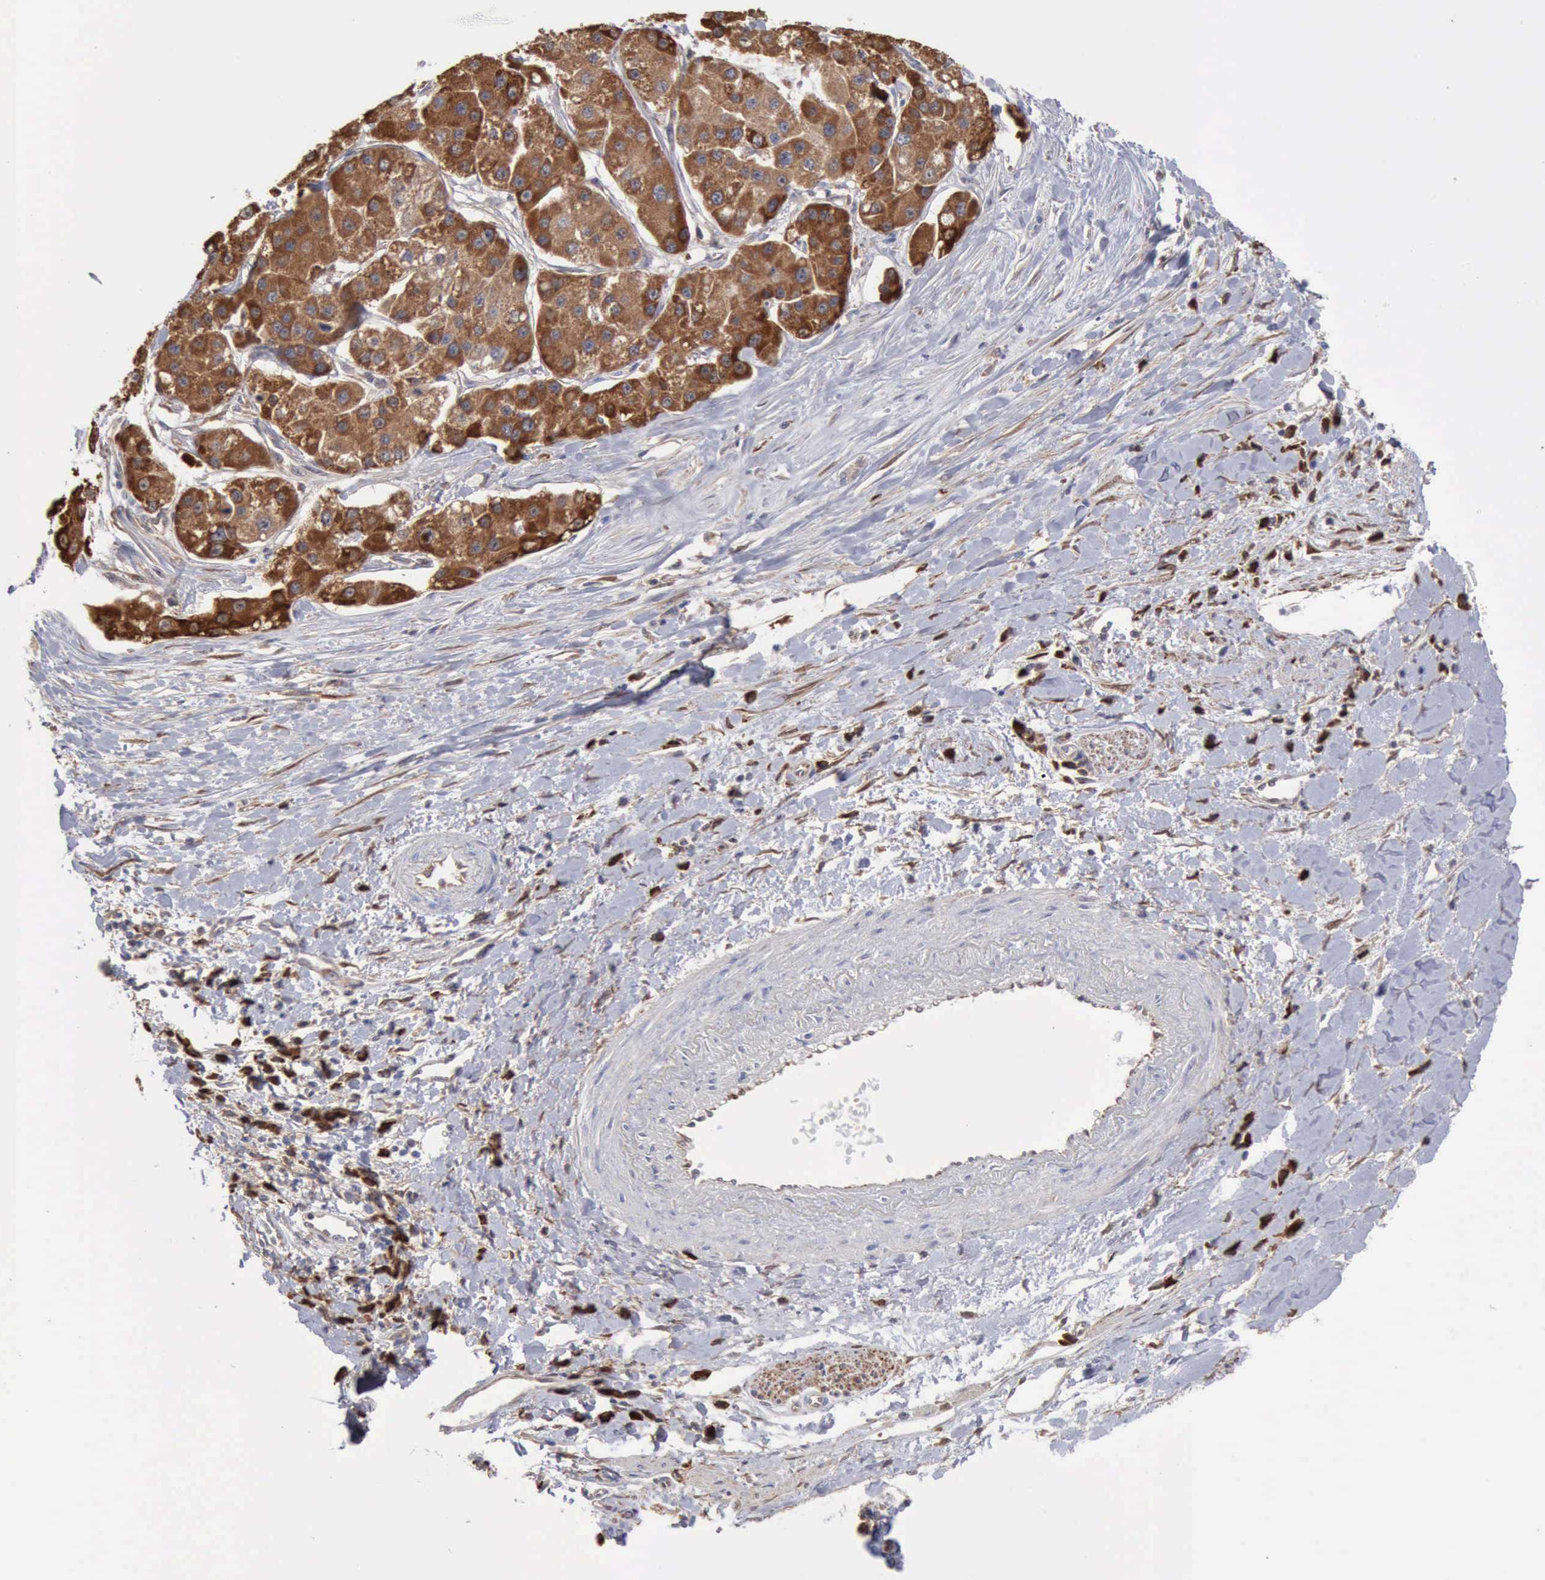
{"staining": {"intensity": "strong", "quantity": ">75%", "location": "cytoplasmic/membranous"}, "tissue": "liver cancer", "cell_type": "Tumor cells", "image_type": "cancer", "snomed": [{"axis": "morphology", "description": "Carcinoma, Hepatocellular, NOS"}, {"axis": "topography", "description": "Liver"}], "caption": "Protein staining reveals strong cytoplasmic/membranous expression in approximately >75% of tumor cells in liver cancer.", "gene": "APOL2", "patient": {"sex": "female", "age": 85}}